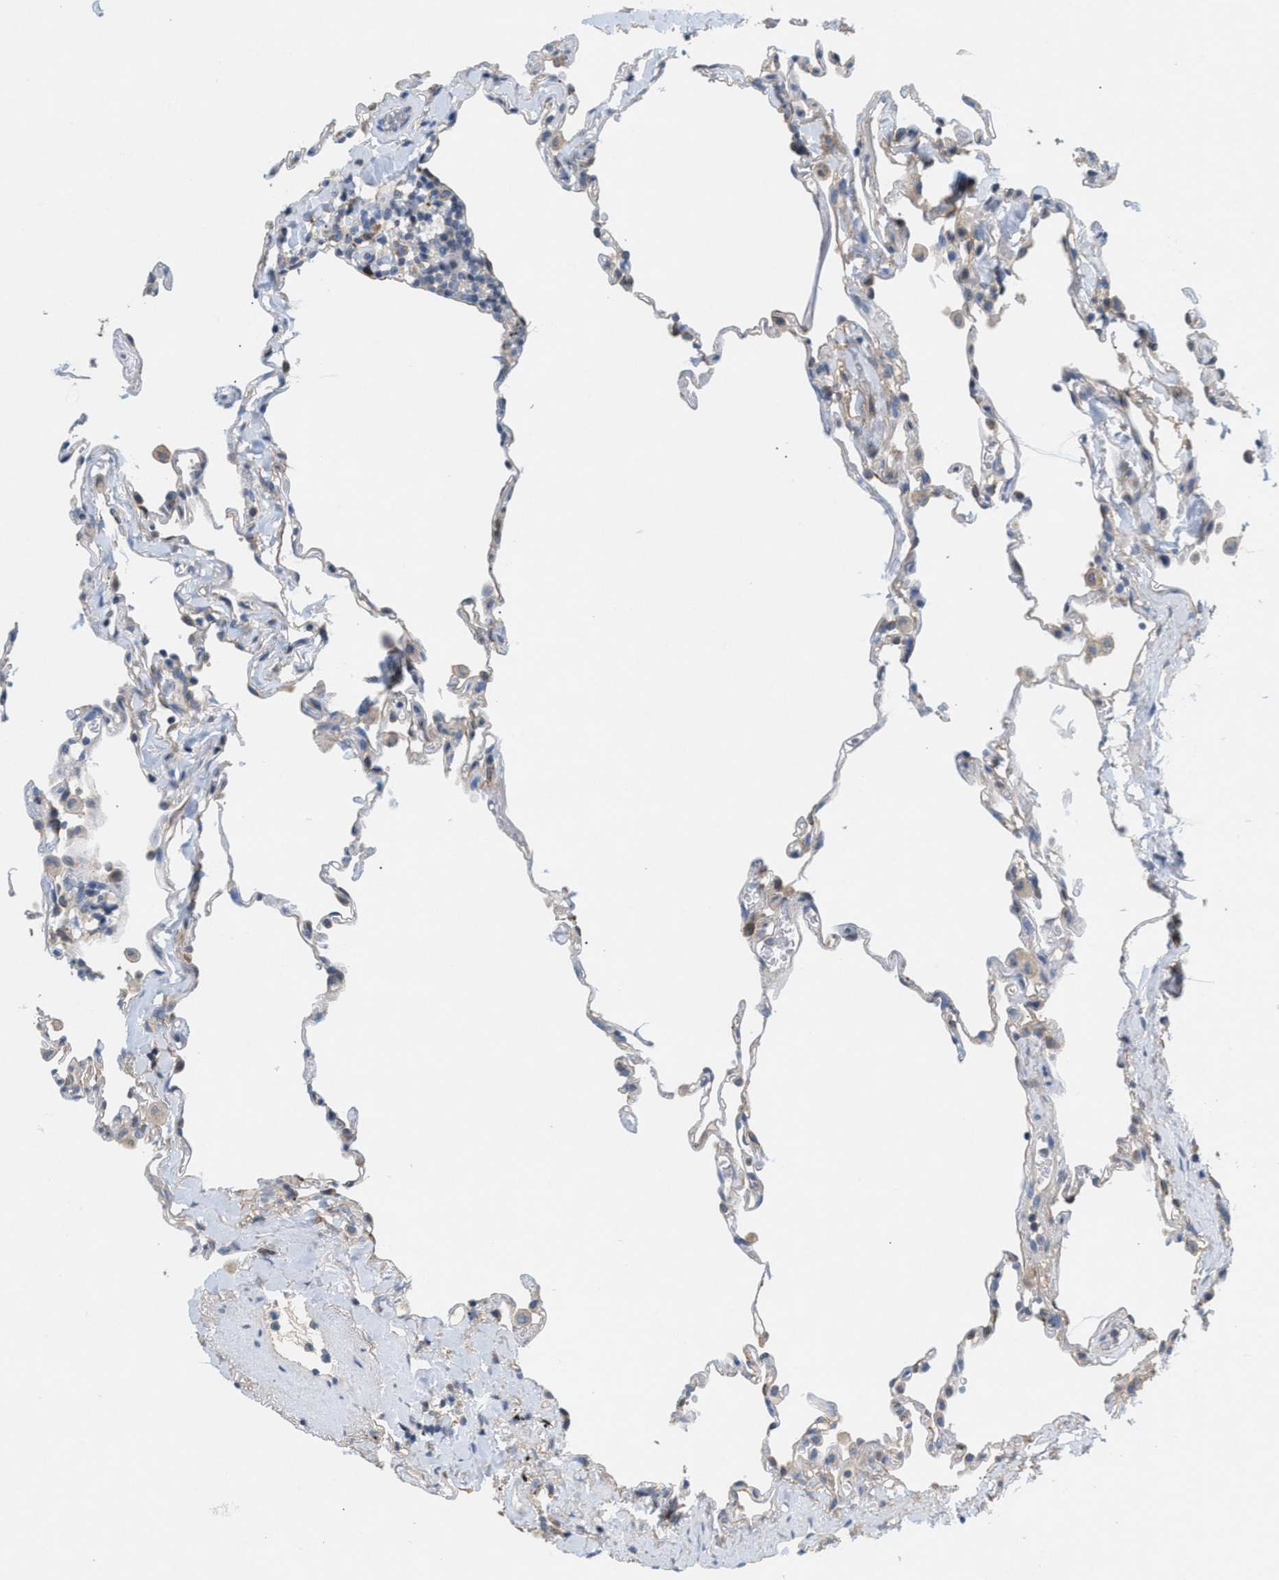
{"staining": {"intensity": "negative", "quantity": "none", "location": "none"}, "tissue": "lung", "cell_type": "Alveolar cells", "image_type": "normal", "snomed": [{"axis": "morphology", "description": "Normal tissue, NOS"}, {"axis": "topography", "description": "Lung"}], "caption": "This image is of unremarkable lung stained with immunohistochemistry (IHC) to label a protein in brown with the nuclei are counter-stained blue. There is no staining in alveolar cells. (DAB (3,3'-diaminobenzidine) IHC, high magnification).", "gene": "UBAP2", "patient": {"sex": "male", "age": 59}}